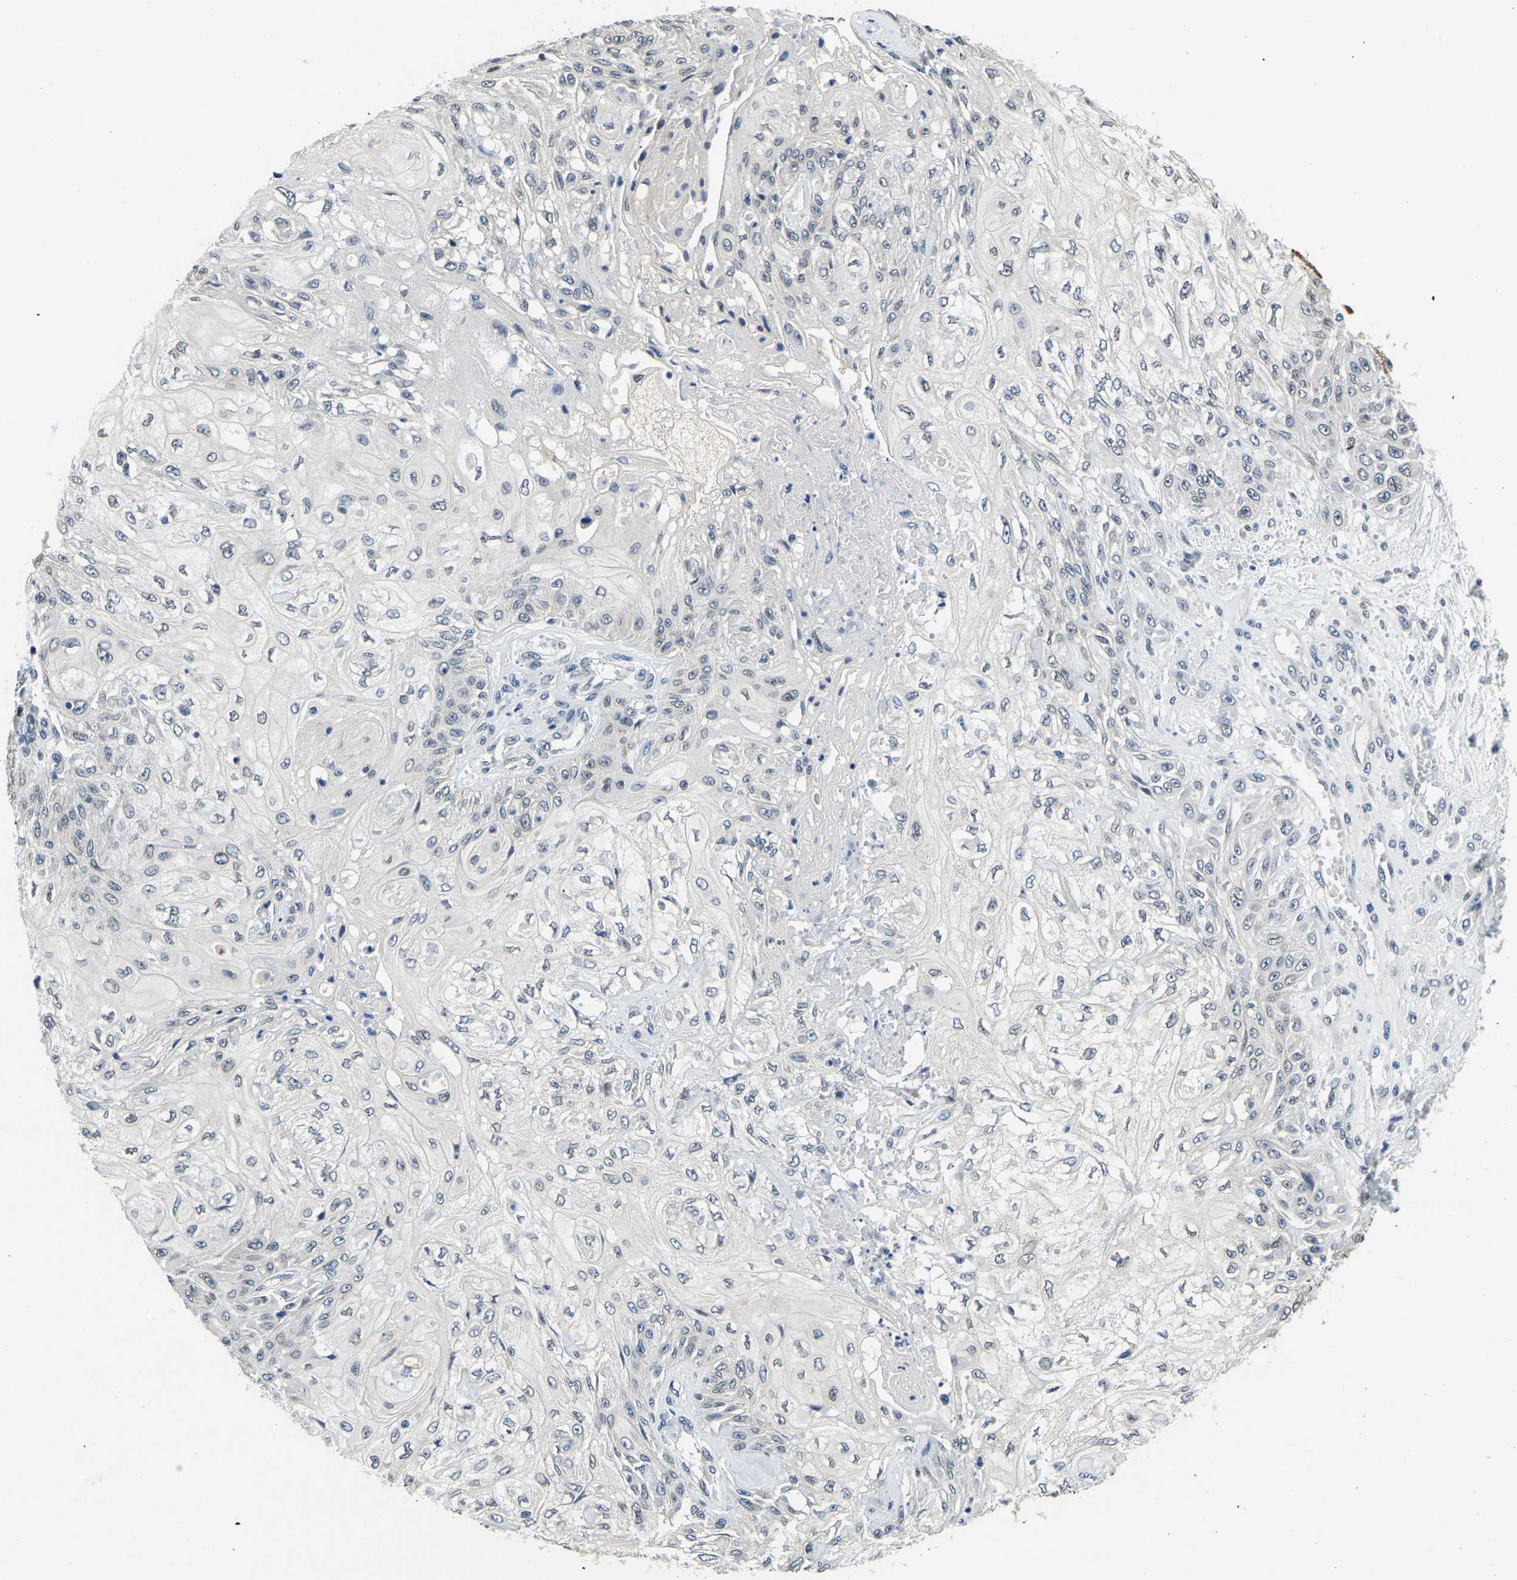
{"staining": {"intensity": "negative", "quantity": "none", "location": "none"}, "tissue": "skin cancer", "cell_type": "Tumor cells", "image_type": "cancer", "snomed": [{"axis": "morphology", "description": "Squamous cell carcinoma, NOS"}, {"axis": "morphology", "description": "Squamous cell carcinoma, metastatic, NOS"}, {"axis": "topography", "description": "Skin"}, {"axis": "topography", "description": "Lymph node"}], "caption": "There is no significant expression in tumor cells of skin cancer (metastatic squamous cell carcinoma). (DAB immunohistochemistry (IHC) visualized using brightfield microscopy, high magnification).", "gene": "RANBP2", "patient": {"sex": "male", "age": 75}}